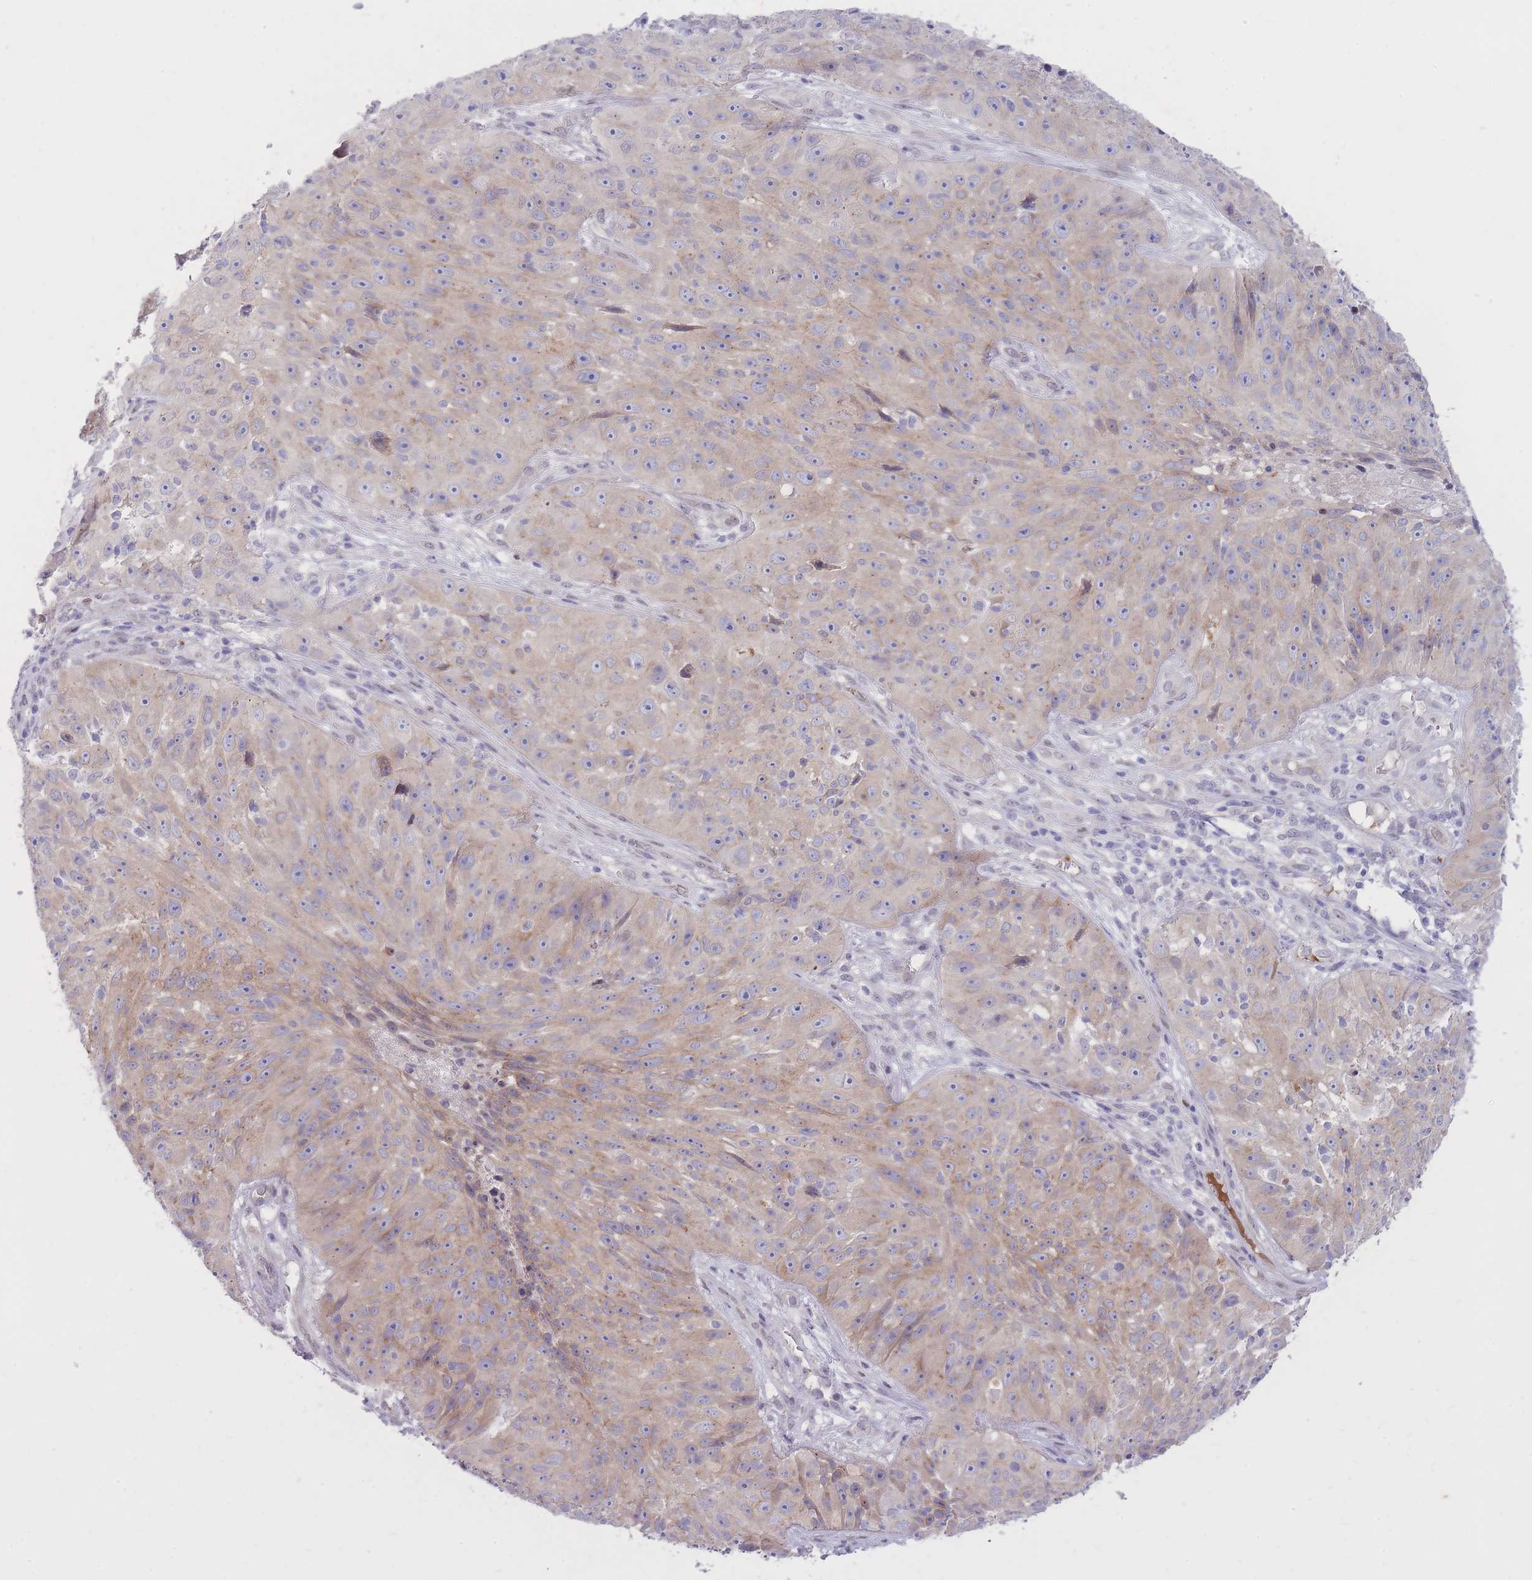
{"staining": {"intensity": "weak", "quantity": "25%-75%", "location": "cytoplasmic/membranous"}, "tissue": "skin cancer", "cell_type": "Tumor cells", "image_type": "cancer", "snomed": [{"axis": "morphology", "description": "Squamous cell carcinoma, NOS"}, {"axis": "topography", "description": "Skin"}], "caption": "DAB (3,3'-diaminobenzidine) immunohistochemical staining of human skin cancer reveals weak cytoplasmic/membranous protein staining in approximately 25%-75% of tumor cells.", "gene": "HOOK2", "patient": {"sex": "female", "age": 87}}